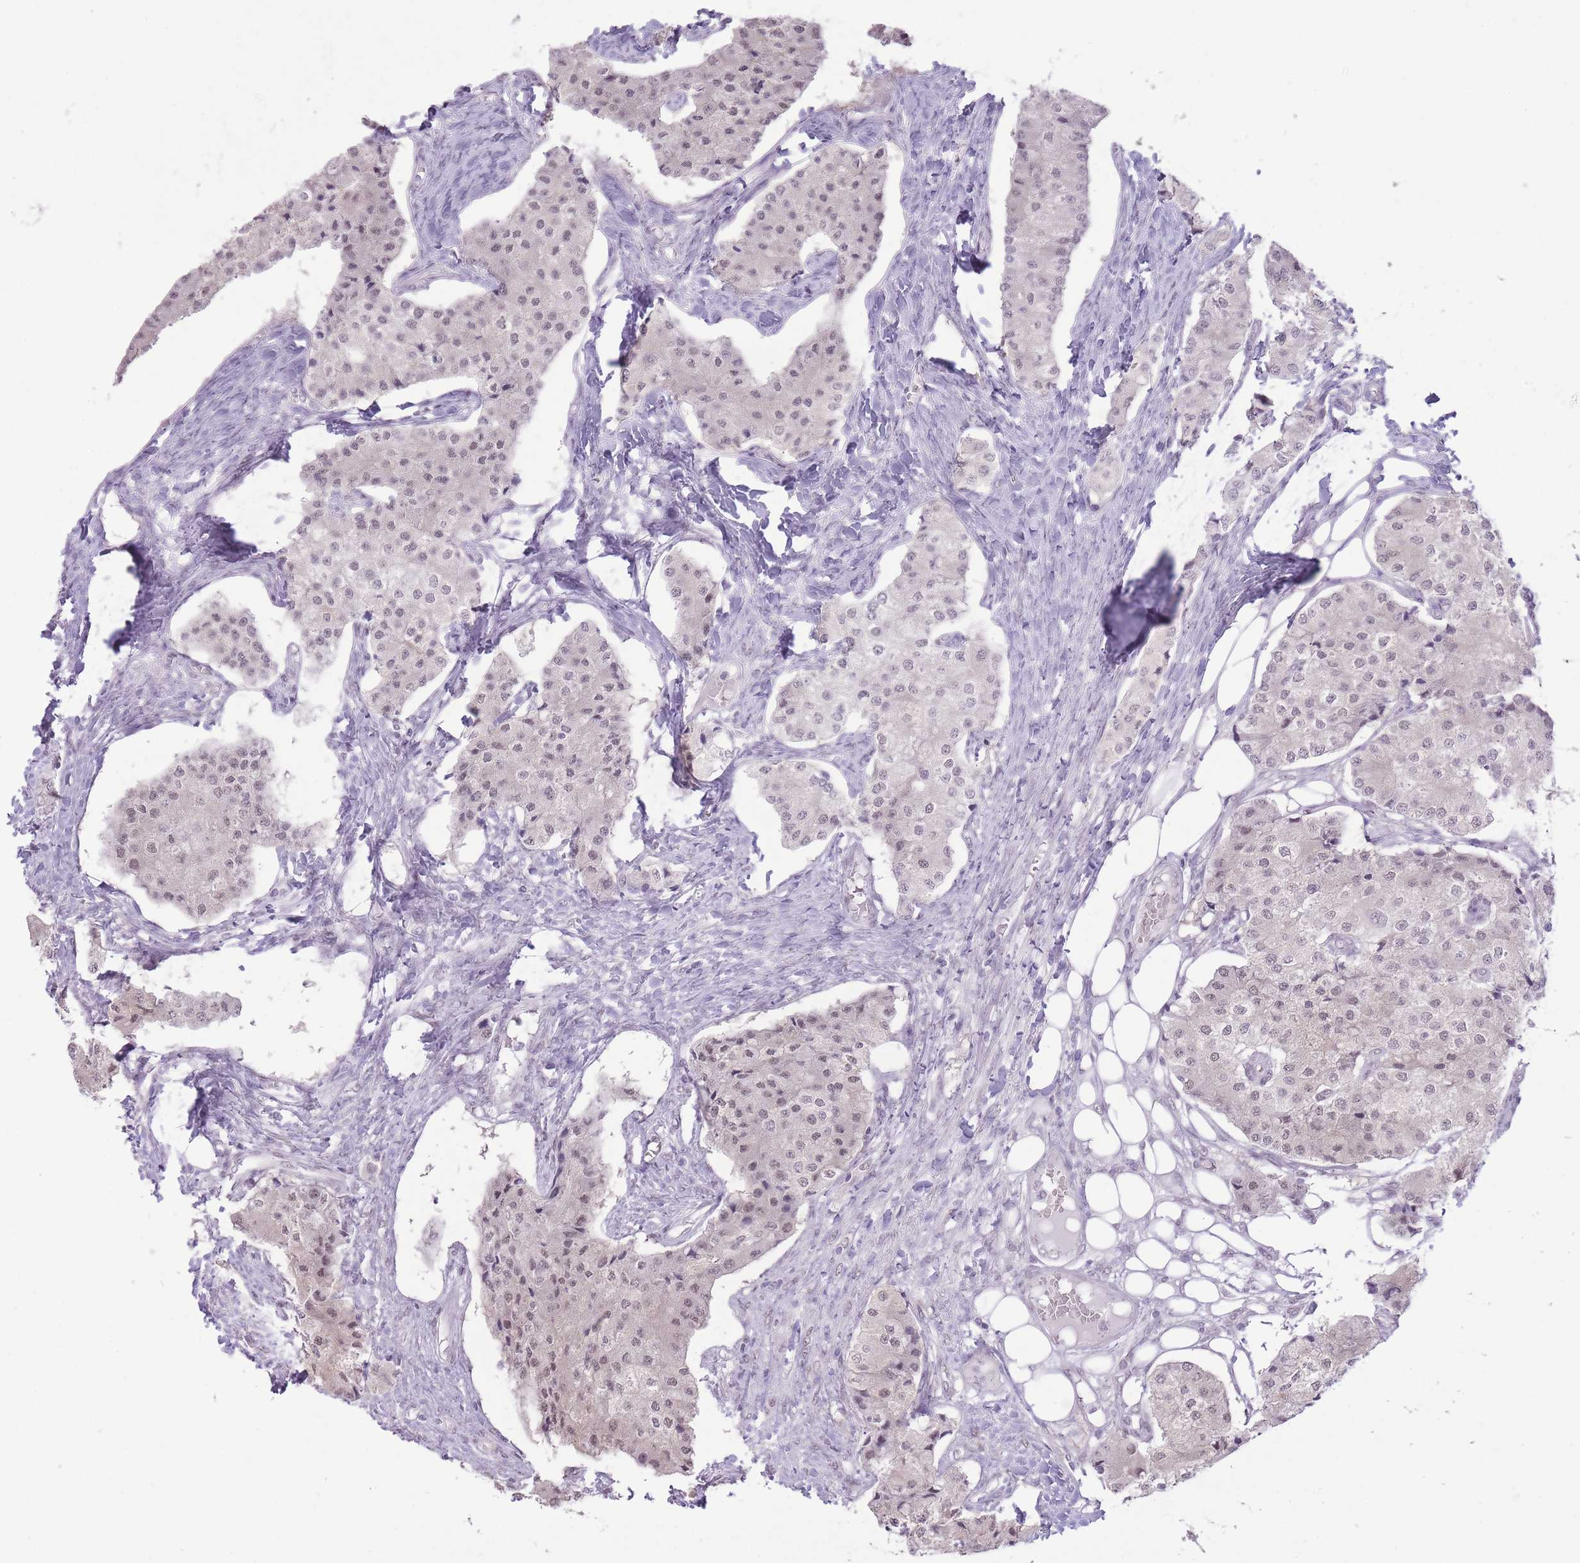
{"staining": {"intensity": "weak", "quantity": "25%-75%", "location": "nuclear"}, "tissue": "carcinoid", "cell_type": "Tumor cells", "image_type": "cancer", "snomed": [{"axis": "morphology", "description": "Carcinoid, malignant, NOS"}, {"axis": "topography", "description": "Colon"}], "caption": "Protein expression analysis of human carcinoid reveals weak nuclear expression in about 25%-75% of tumor cells.", "gene": "ZBED5", "patient": {"sex": "female", "age": 52}}